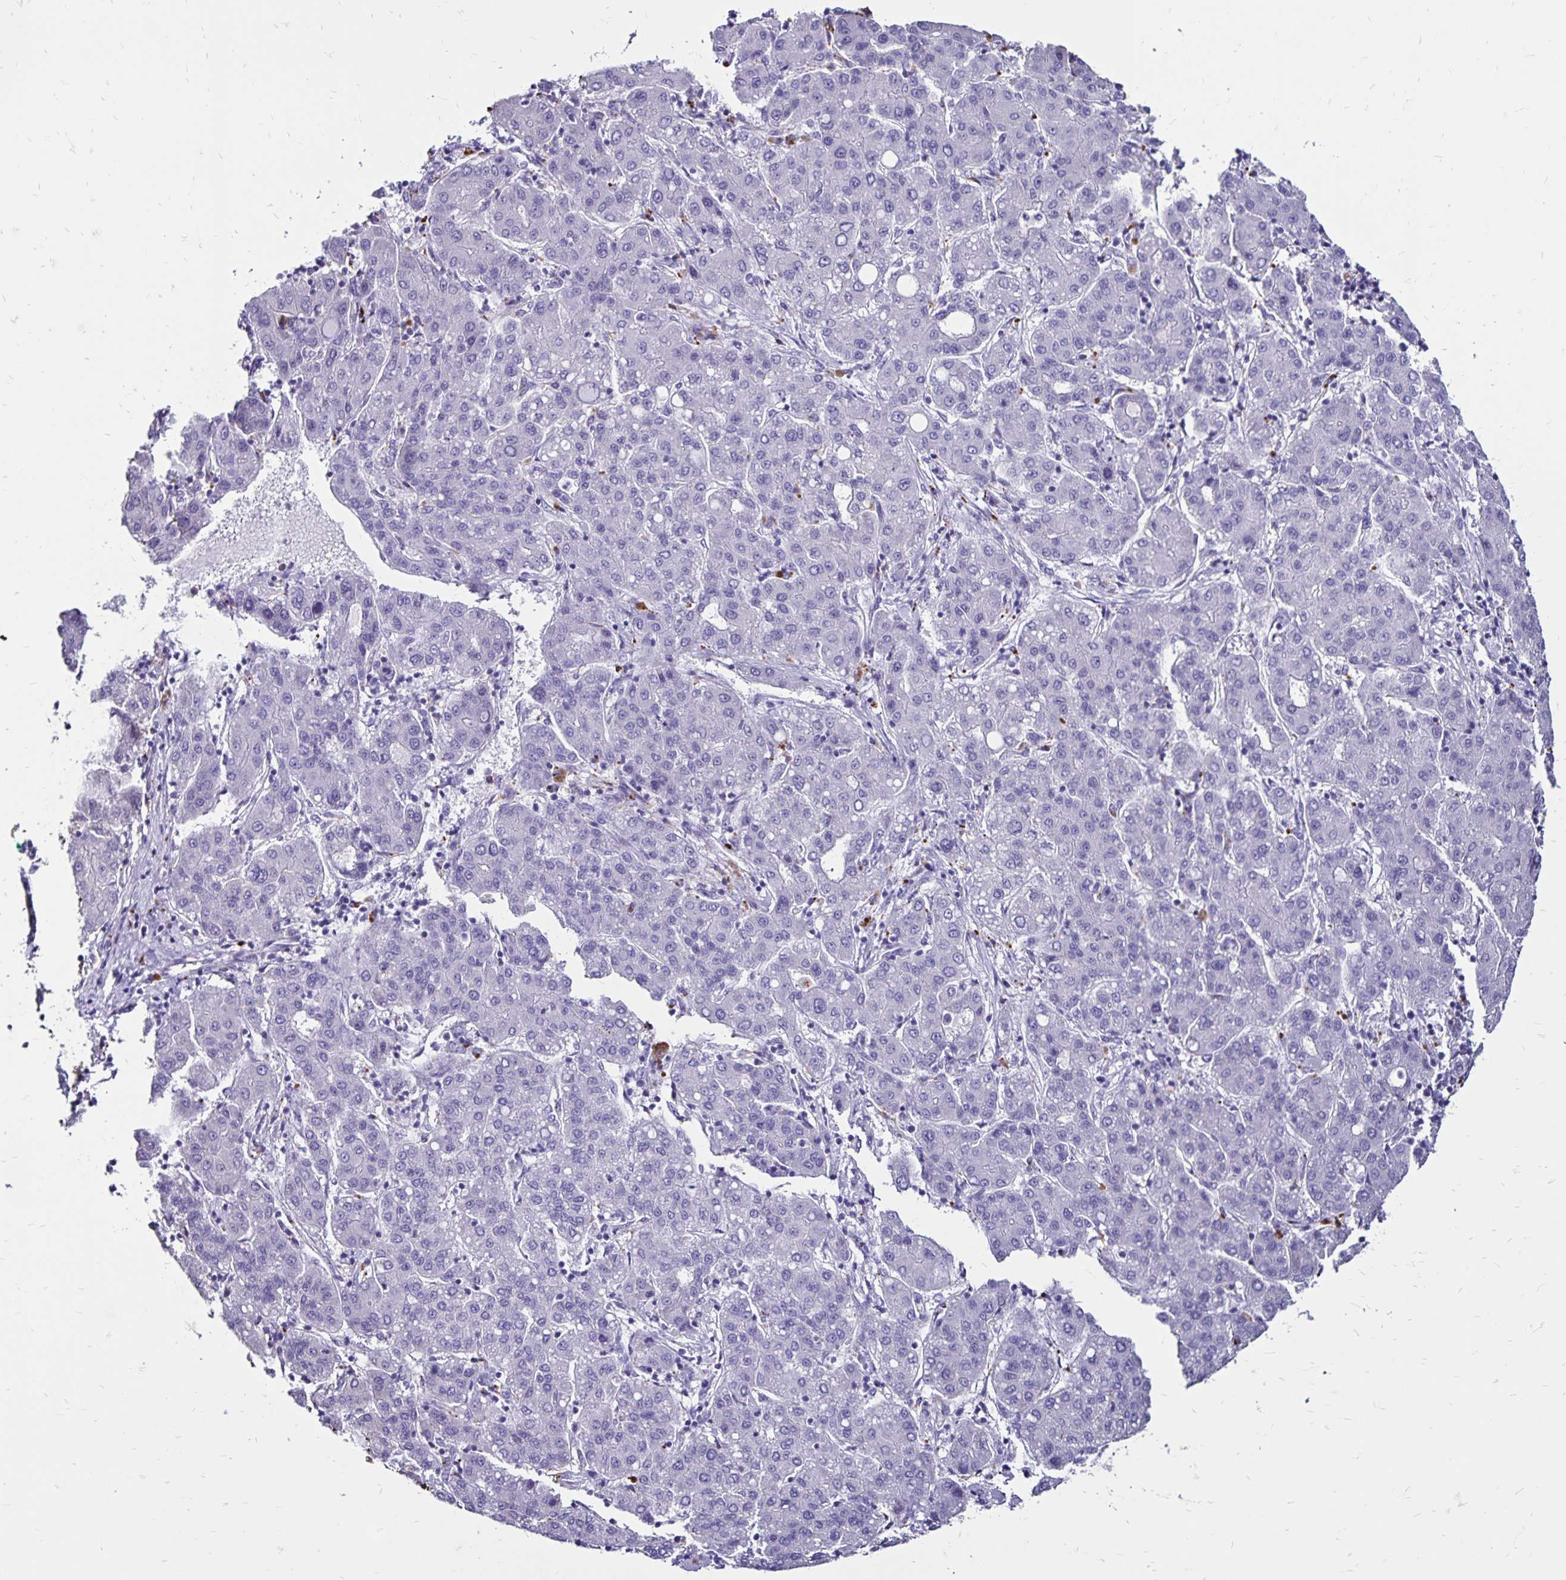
{"staining": {"intensity": "negative", "quantity": "none", "location": "none"}, "tissue": "liver cancer", "cell_type": "Tumor cells", "image_type": "cancer", "snomed": [{"axis": "morphology", "description": "Carcinoma, Hepatocellular, NOS"}, {"axis": "topography", "description": "Liver"}], "caption": "Micrograph shows no protein staining in tumor cells of liver cancer tissue. (IHC, brightfield microscopy, high magnification).", "gene": "EVPL", "patient": {"sex": "male", "age": 65}}